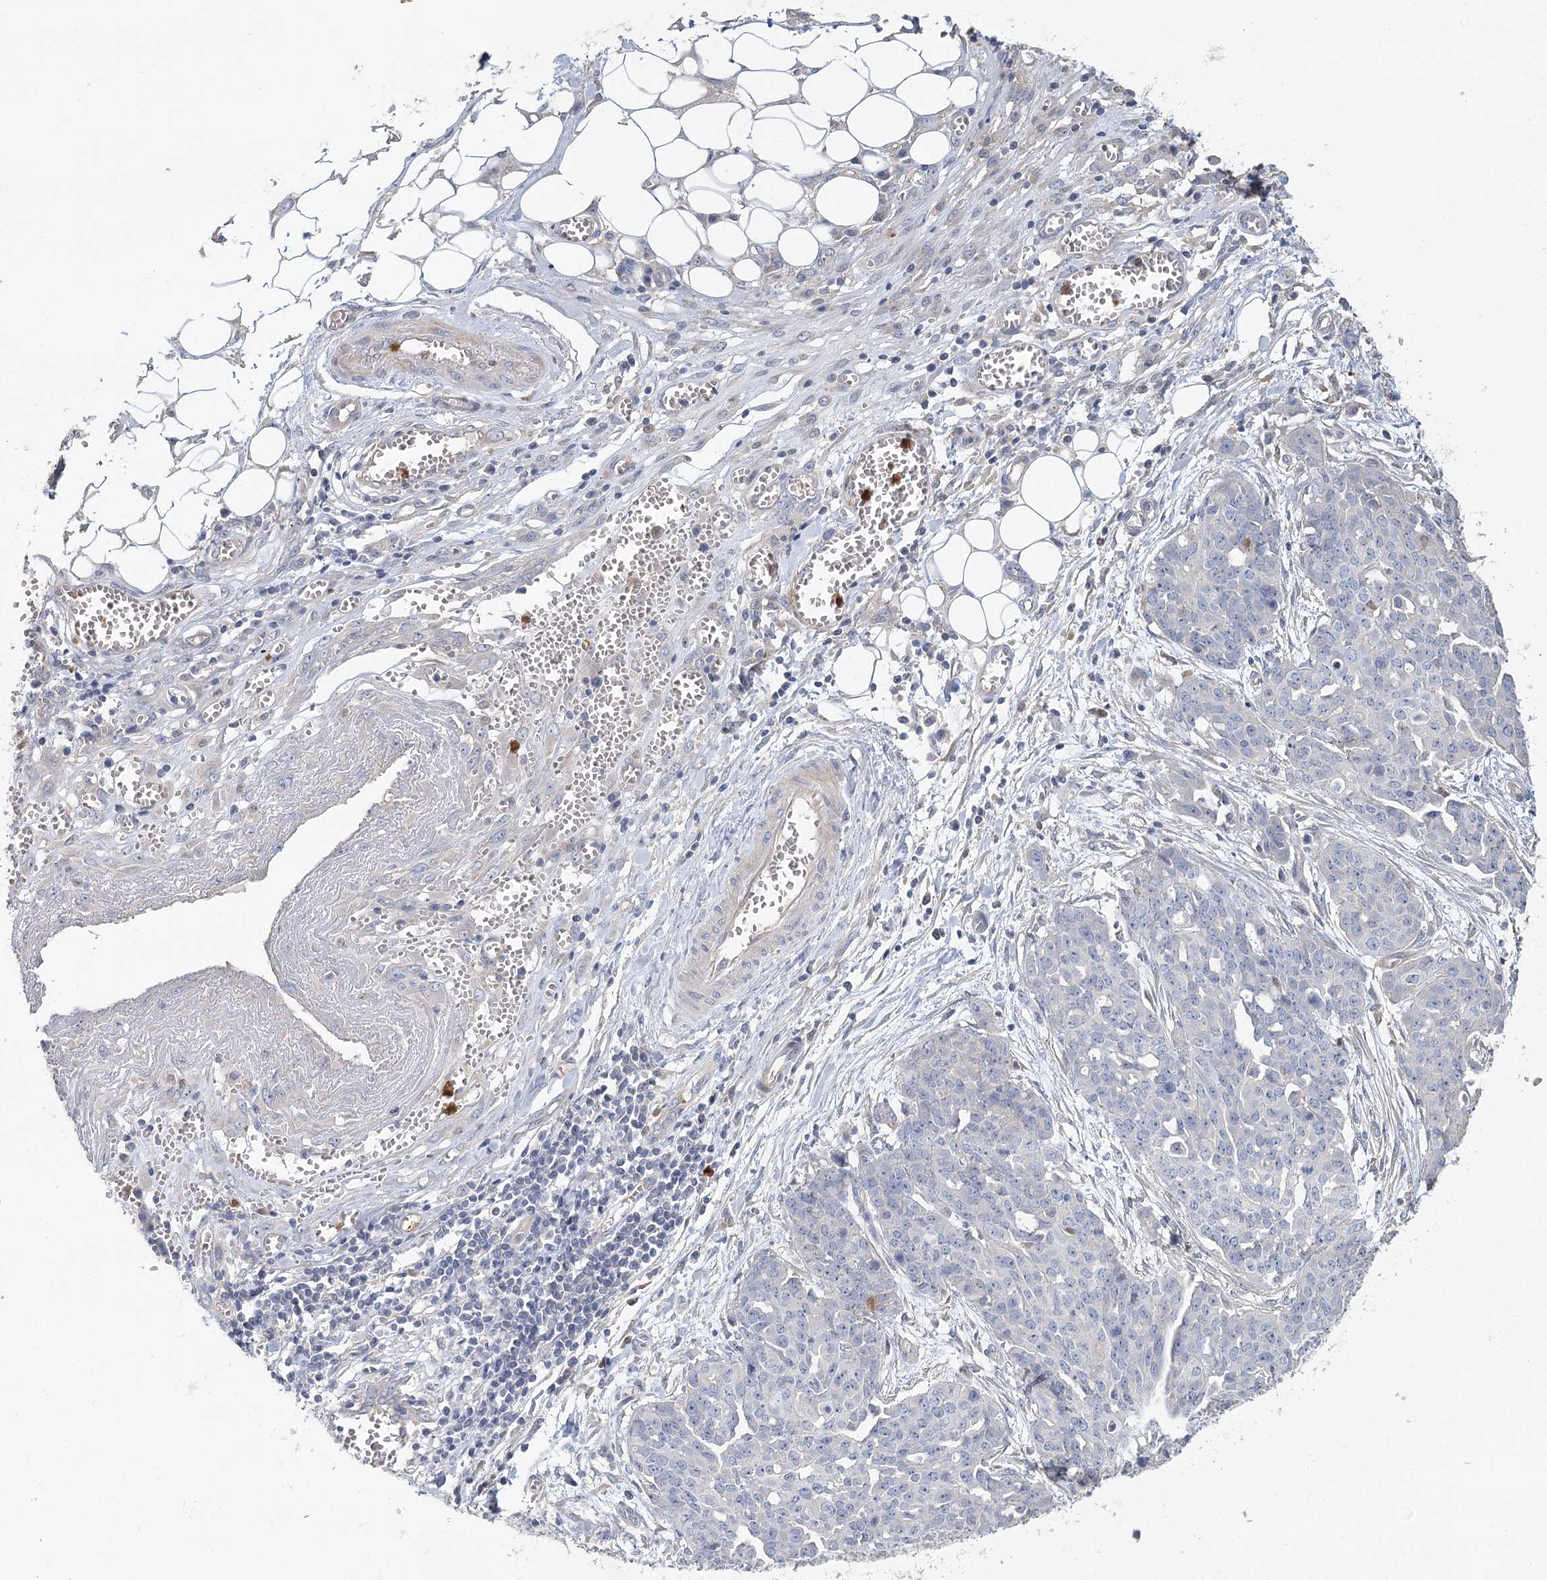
{"staining": {"intensity": "negative", "quantity": "none", "location": "none"}, "tissue": "ovarian cancer", "cell_type": "Tumor cells", "image_type": "cancer", "snomed": [{"axis": "morphology", "description": "Cystadenocarcinoma, serous, NOS"}, {"axis": "topography", "description": "Soft tissue"}, {"axis": "topography", "description": "Ovary"}], "caption": "A micrograph of human ovarian cancer (serous cystadenocarcinoma) is negative for staining in tumor cells.", "gene": "EPB41L5", "patient": {"sex": "female", "age": 57}}